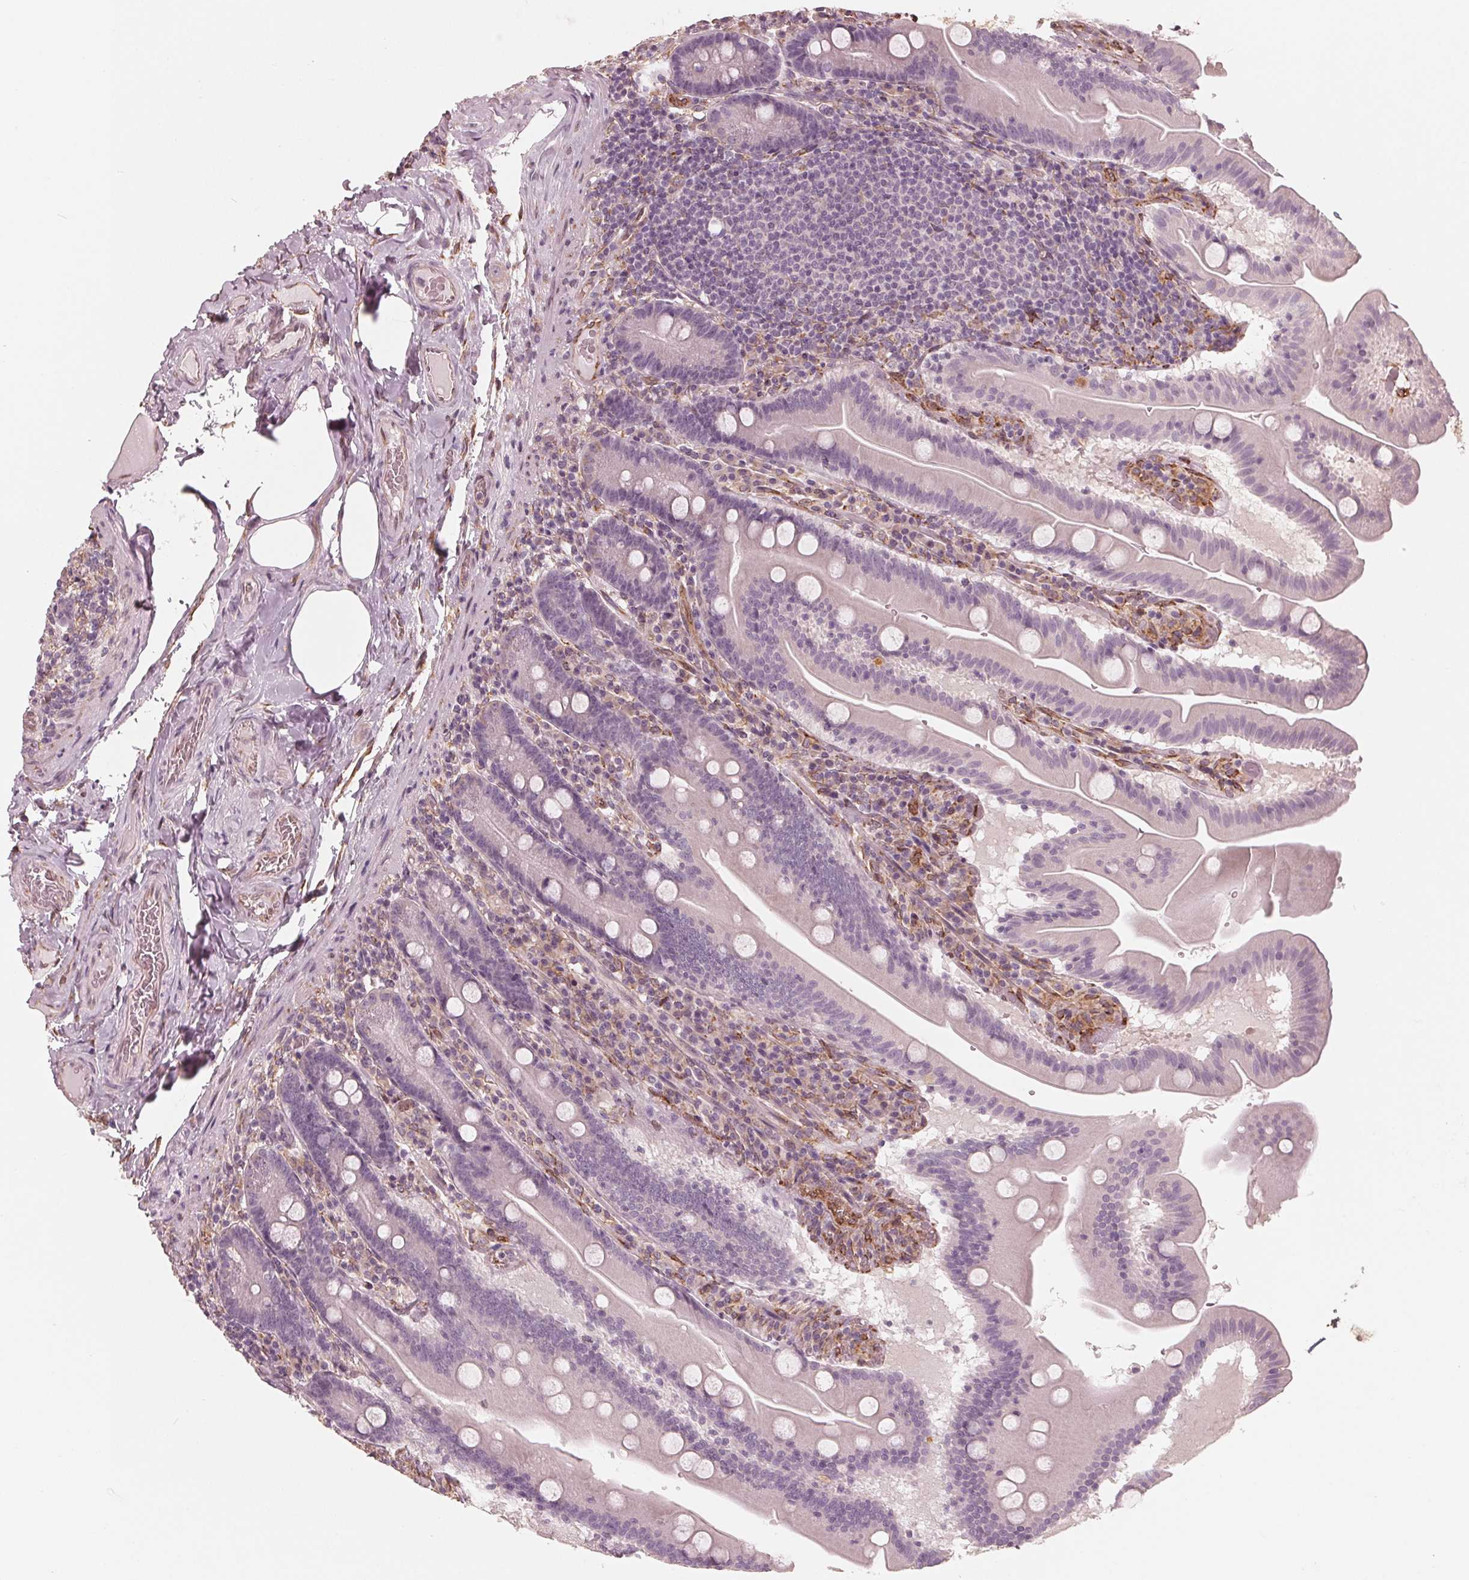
{"staining": {"intensity": "negative", "quantity": "none", "location": "none"}, "tissue": "small intestine", "cell_type": "Glandular cells", "image_type": "normal", "snomed": [{"axis": "morphology", "description": "Normal tissue, NOS"}, {"axis": "topography", "description": "Small intestine"}], "caption": "Micrograph shows no significant protein staining in glandular cells of normal small intestine. (Brightfield microscopy of DAB immunohistochemistry (IHC) at high magnification).", "gene": "IKBIP", "patient": {"sex": "male", "age": 37}}